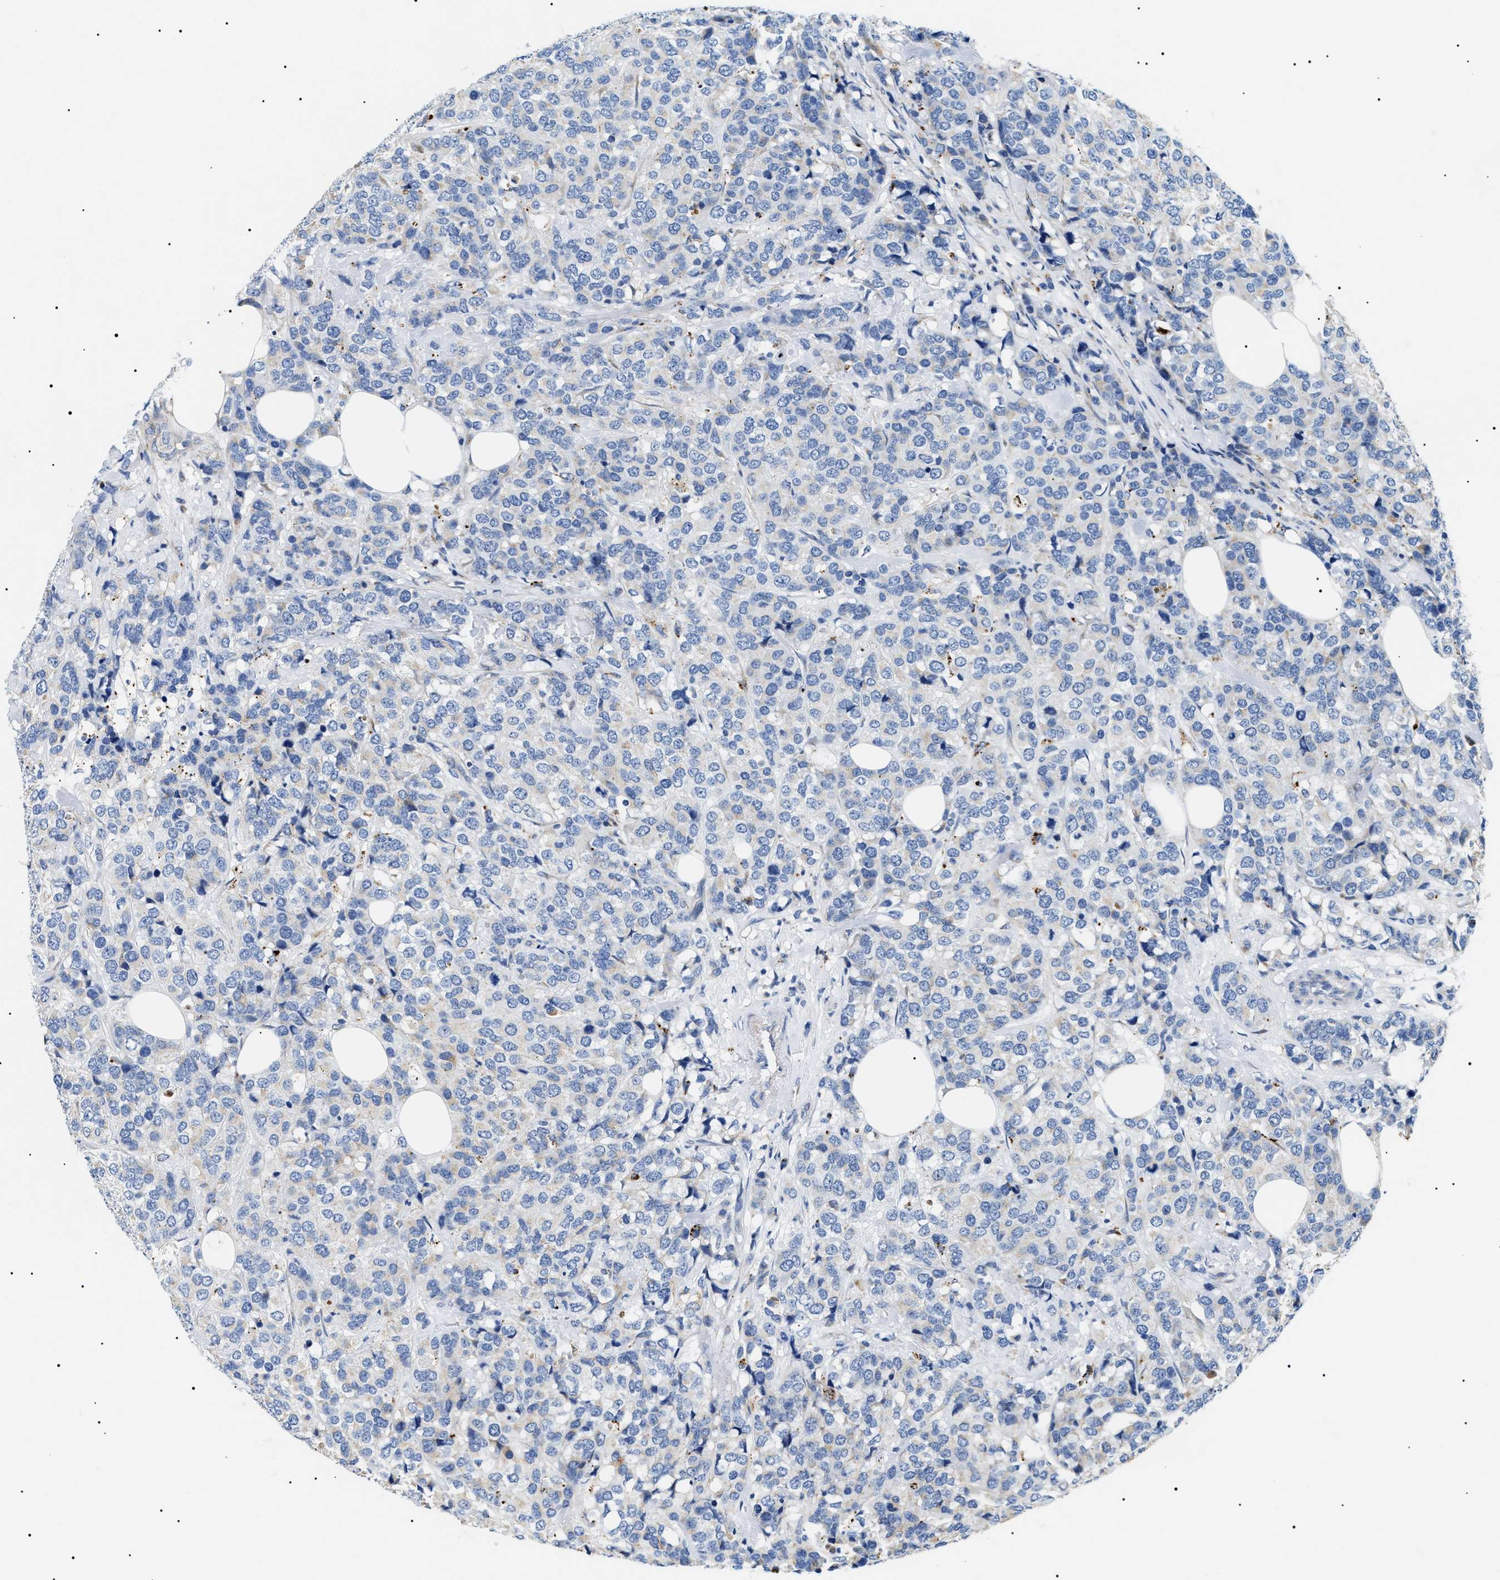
{"staining": {"intensity": "negative", "quantity": "none", "location": "none"}, "tissue": "breast cancer", "cell_type": "Tumor cells", "image_type": "cancer", "snomed": [{"axis": "morphology", "description": "Lobular carcinoma"}, {"axis": "topography", "description": "Breast"}], "caption": "A high-resolution histopathology image shows immunohistochemistry (IHC) staining of lobular carcinoma (breast), which shows no significant staining in tumor cells.", "gene": "TMEM222", "patient": {"sex": "female", "age": 59}}